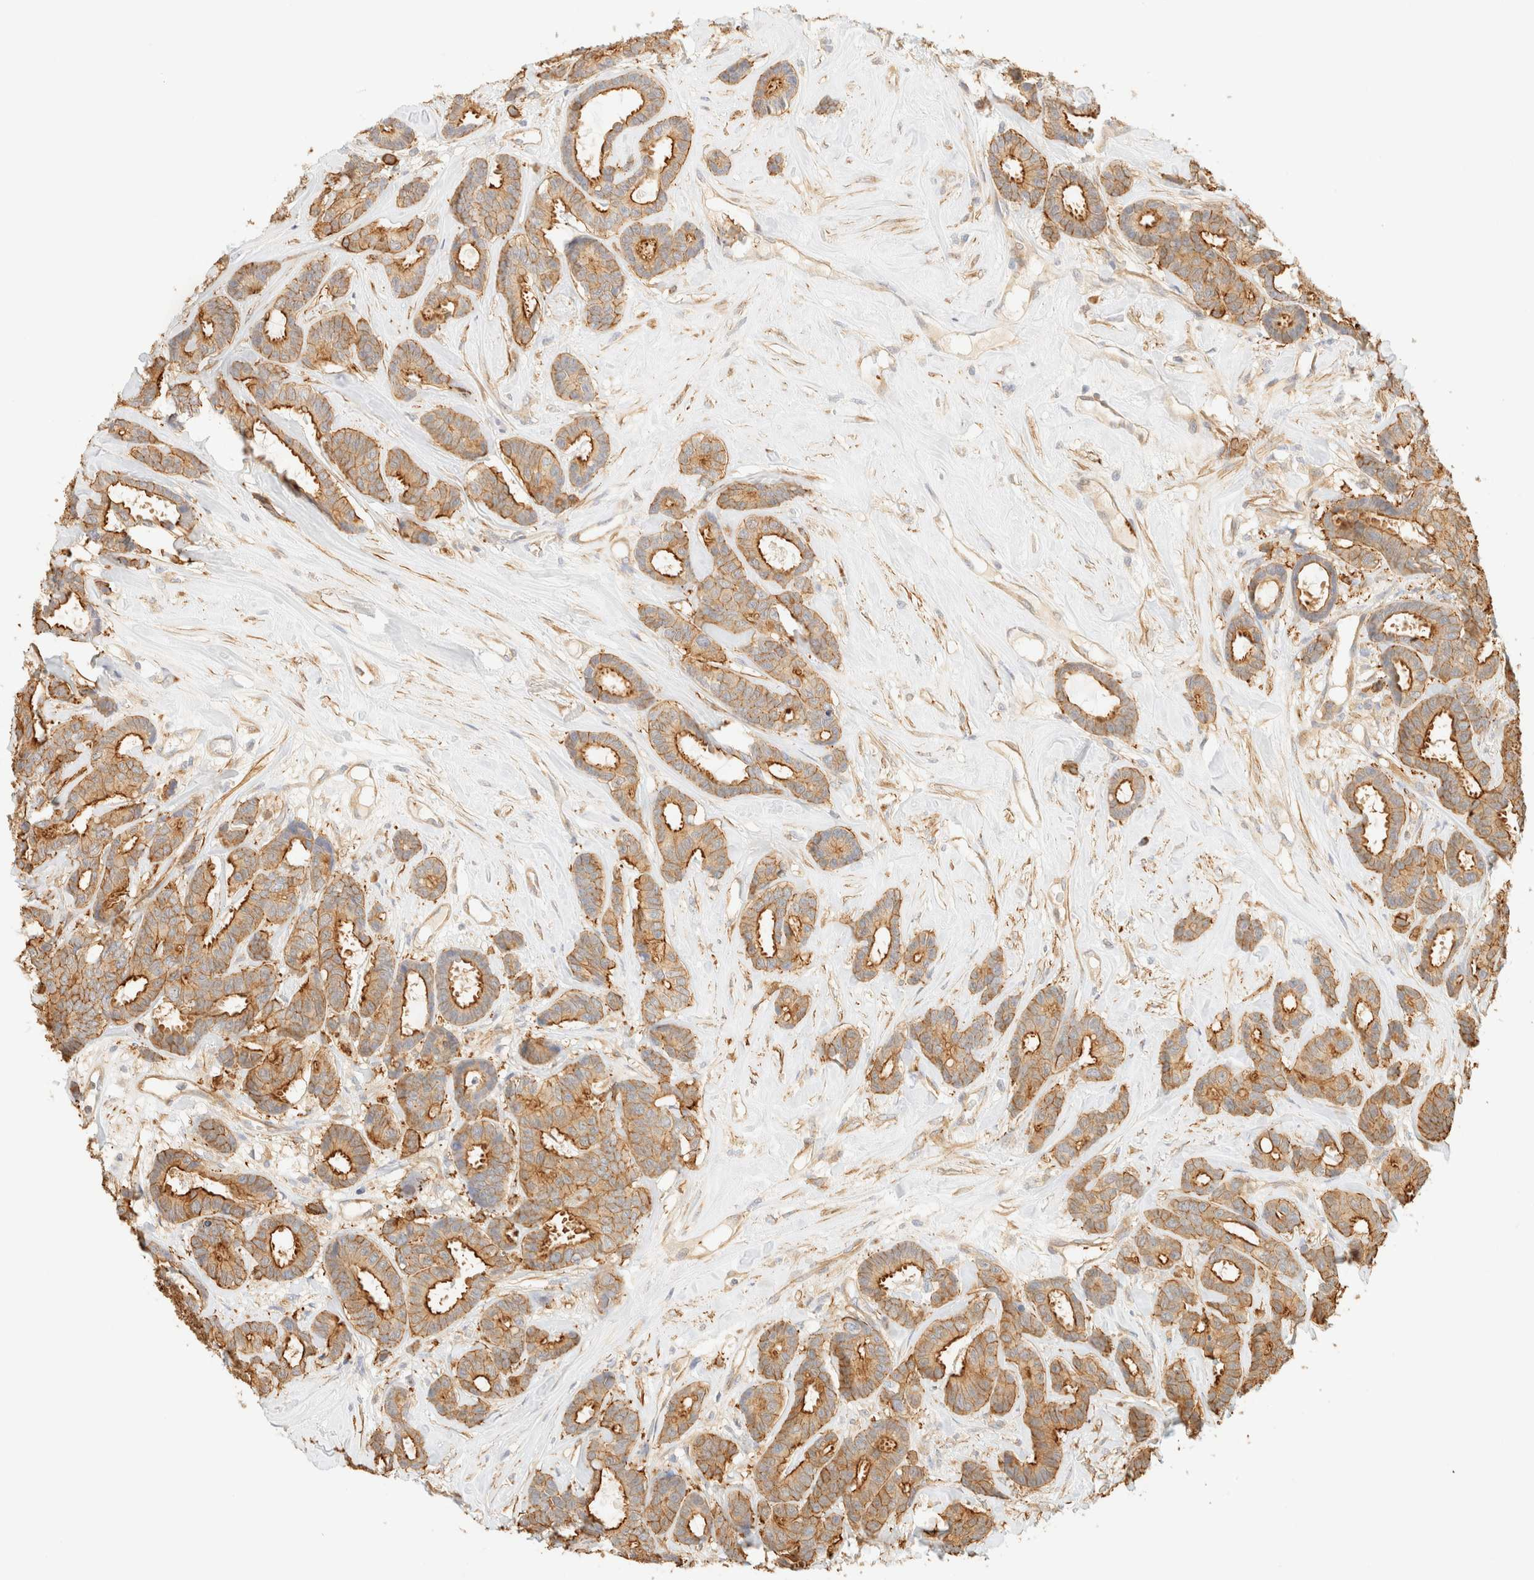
{"staining": {"intensity": "moderate", "quantity": ">75%", "location": "cytoplasmic/membranous"}, "tissue": "breast cancer", "cell_type": "Tumor cells", "image_type": "cancer", "snomed": [{"axis": "morphology", "description": "Duct carcinoma"}, {"axis": "topography", "description": "Breast"}], "caption": "The immunohistochemical stain shows moderate cytoplasmic/membranous staining in tumor cells of breast intraductal carcinoma tissue. Nuclei are stained in blue.", "gene": "OTOP2", "patient": {"sex": "female", "age": 87}}